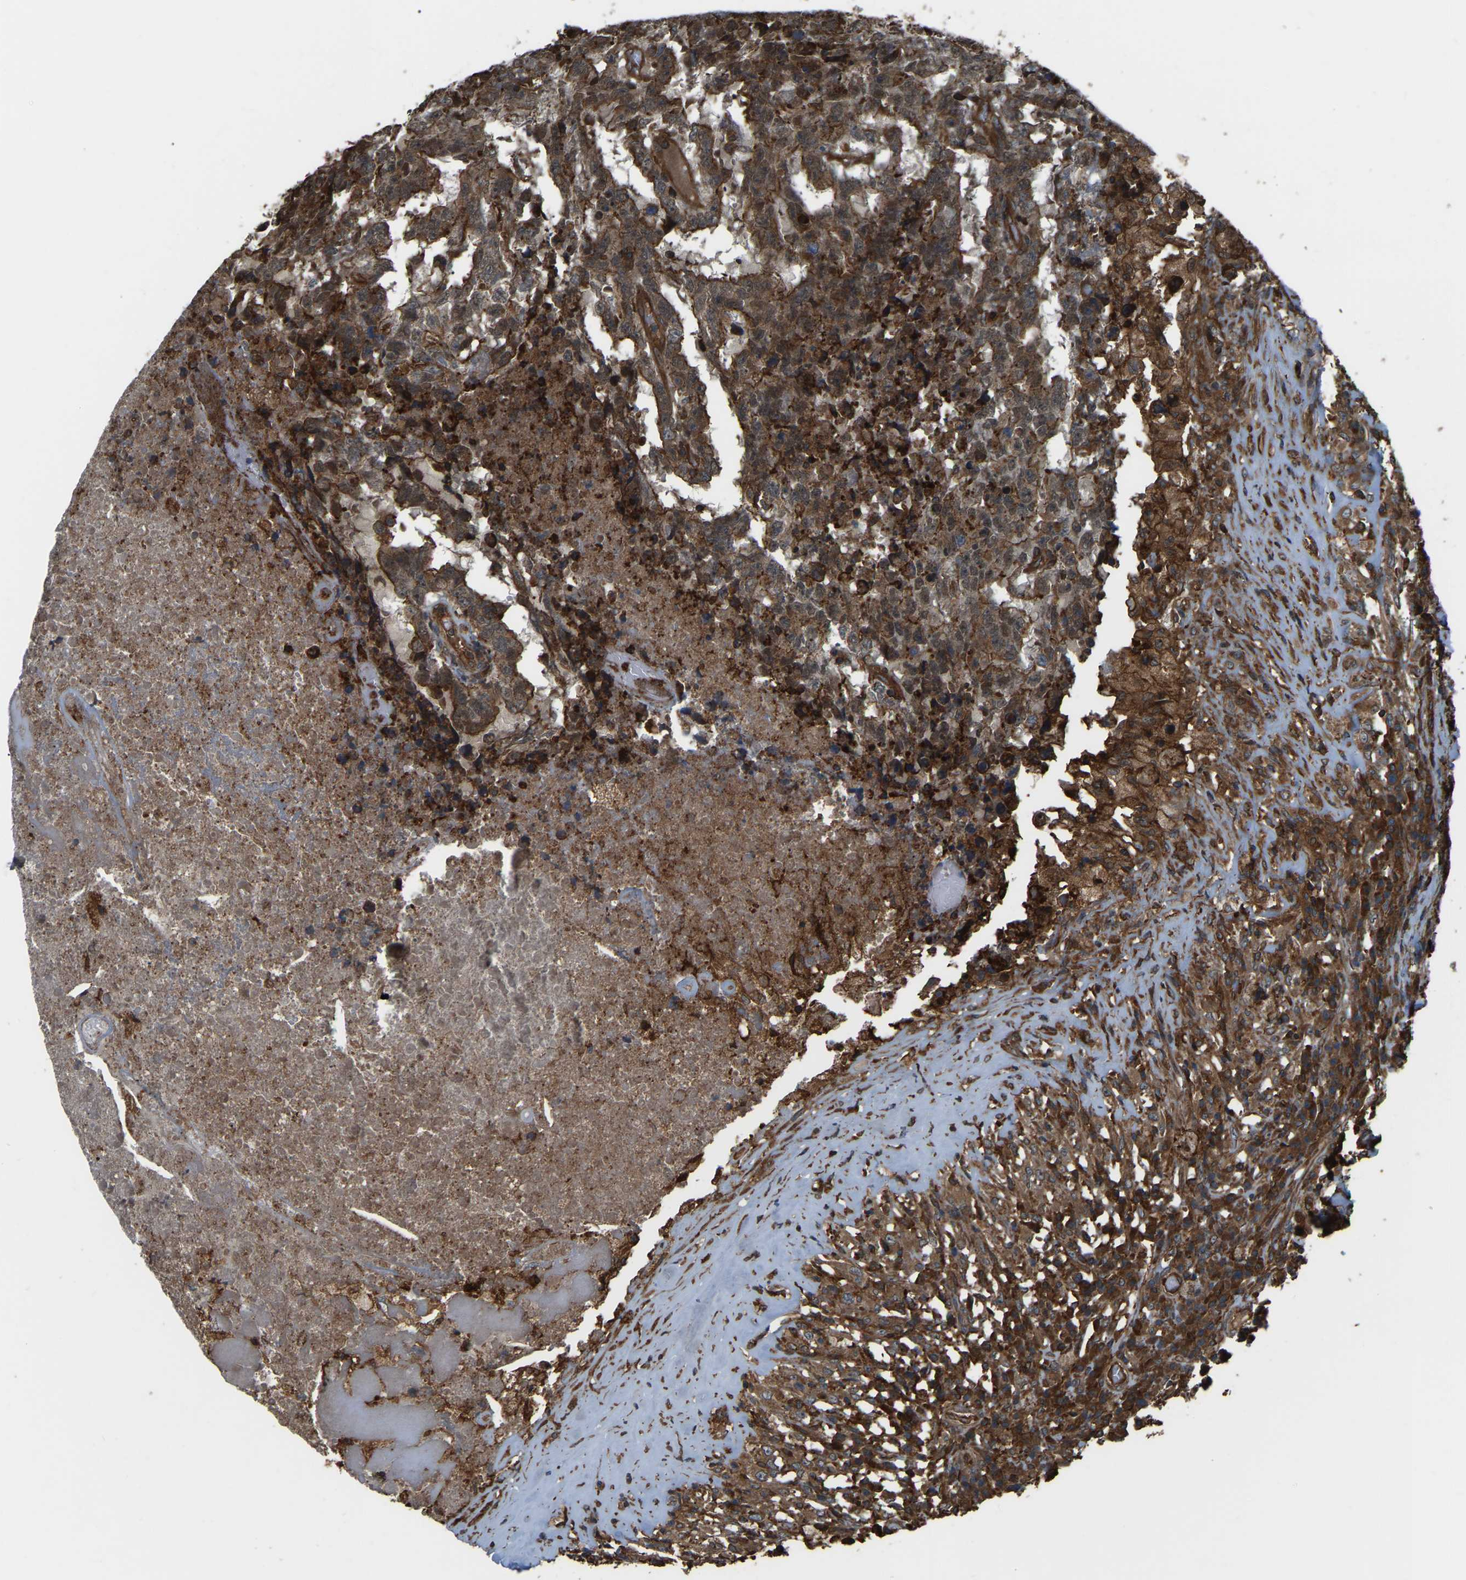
{"staining": {"intensity": "moderate", "quantity": ">75%", "location": "cytoplasmic/membranous"}, "tissue": "testis cancer", "cell_type": "Tumor cells", "image_type": "cancer", "snomed": [{"axis": "morphology", "description": "Necrosis, NOS"}, {"axis": "morphology", "description": "Carcinoma, Embryonal, NOS"}, {"axis": "topography", "description": "Testis"}], "caption": "This histopathology image displays immunohistochemistry (IHC) staining of human embryonal carcinoma (testis), with medium moderate cytoplasmic/membranous staining in approximately >75% of tumor cells.", "gene": "SAMD9L", "patient": {"sex": "male", "age": 19}}